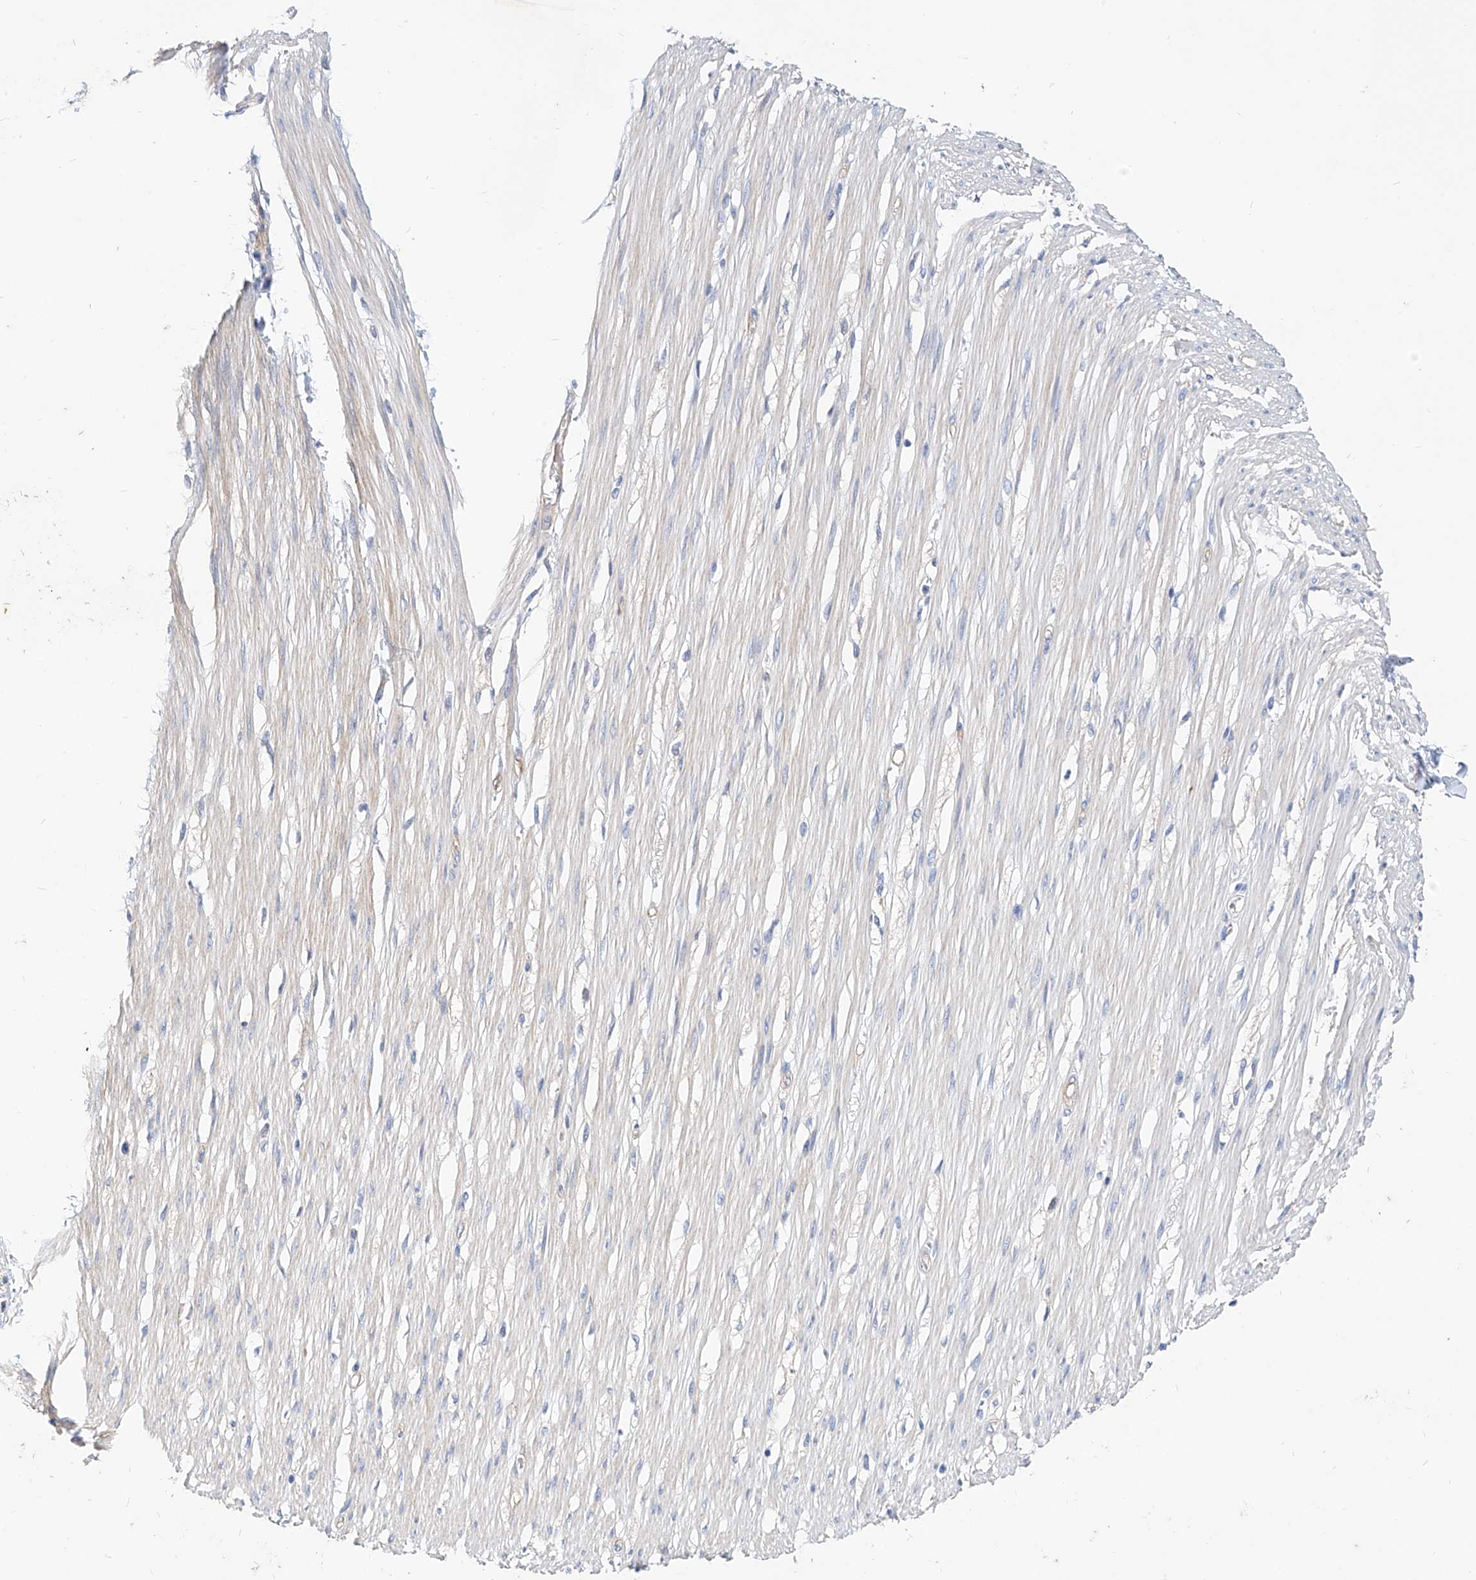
{"staining": {"intensity": "negative", "quantity": "none", "location": "none"}, "tissue": "smooth muscle", "cell_type": "Smooth muscle cells", "image_type": "normal", "snomed": [{"axis": "morphology", "description": "Normal tissue, NOS"}, {"axis": "morphology", "description": "Adenocarcinoma, NOS"}, {"axis": "topography", "description": "Colon"}, {"axis": "topography", "description": "Peripheral nerve tissue"}], "caption": "Smooth muscle cells are negative for protein expression in benign human smooth muscle. The staining was performed using DAB to visualize the protein expression in brown, while the nuclei were stained in blue with hematoxylin (Magnification: 20x).", "gene": "SCGB2A1", "patient": {"sex": "male", "age": 14}}